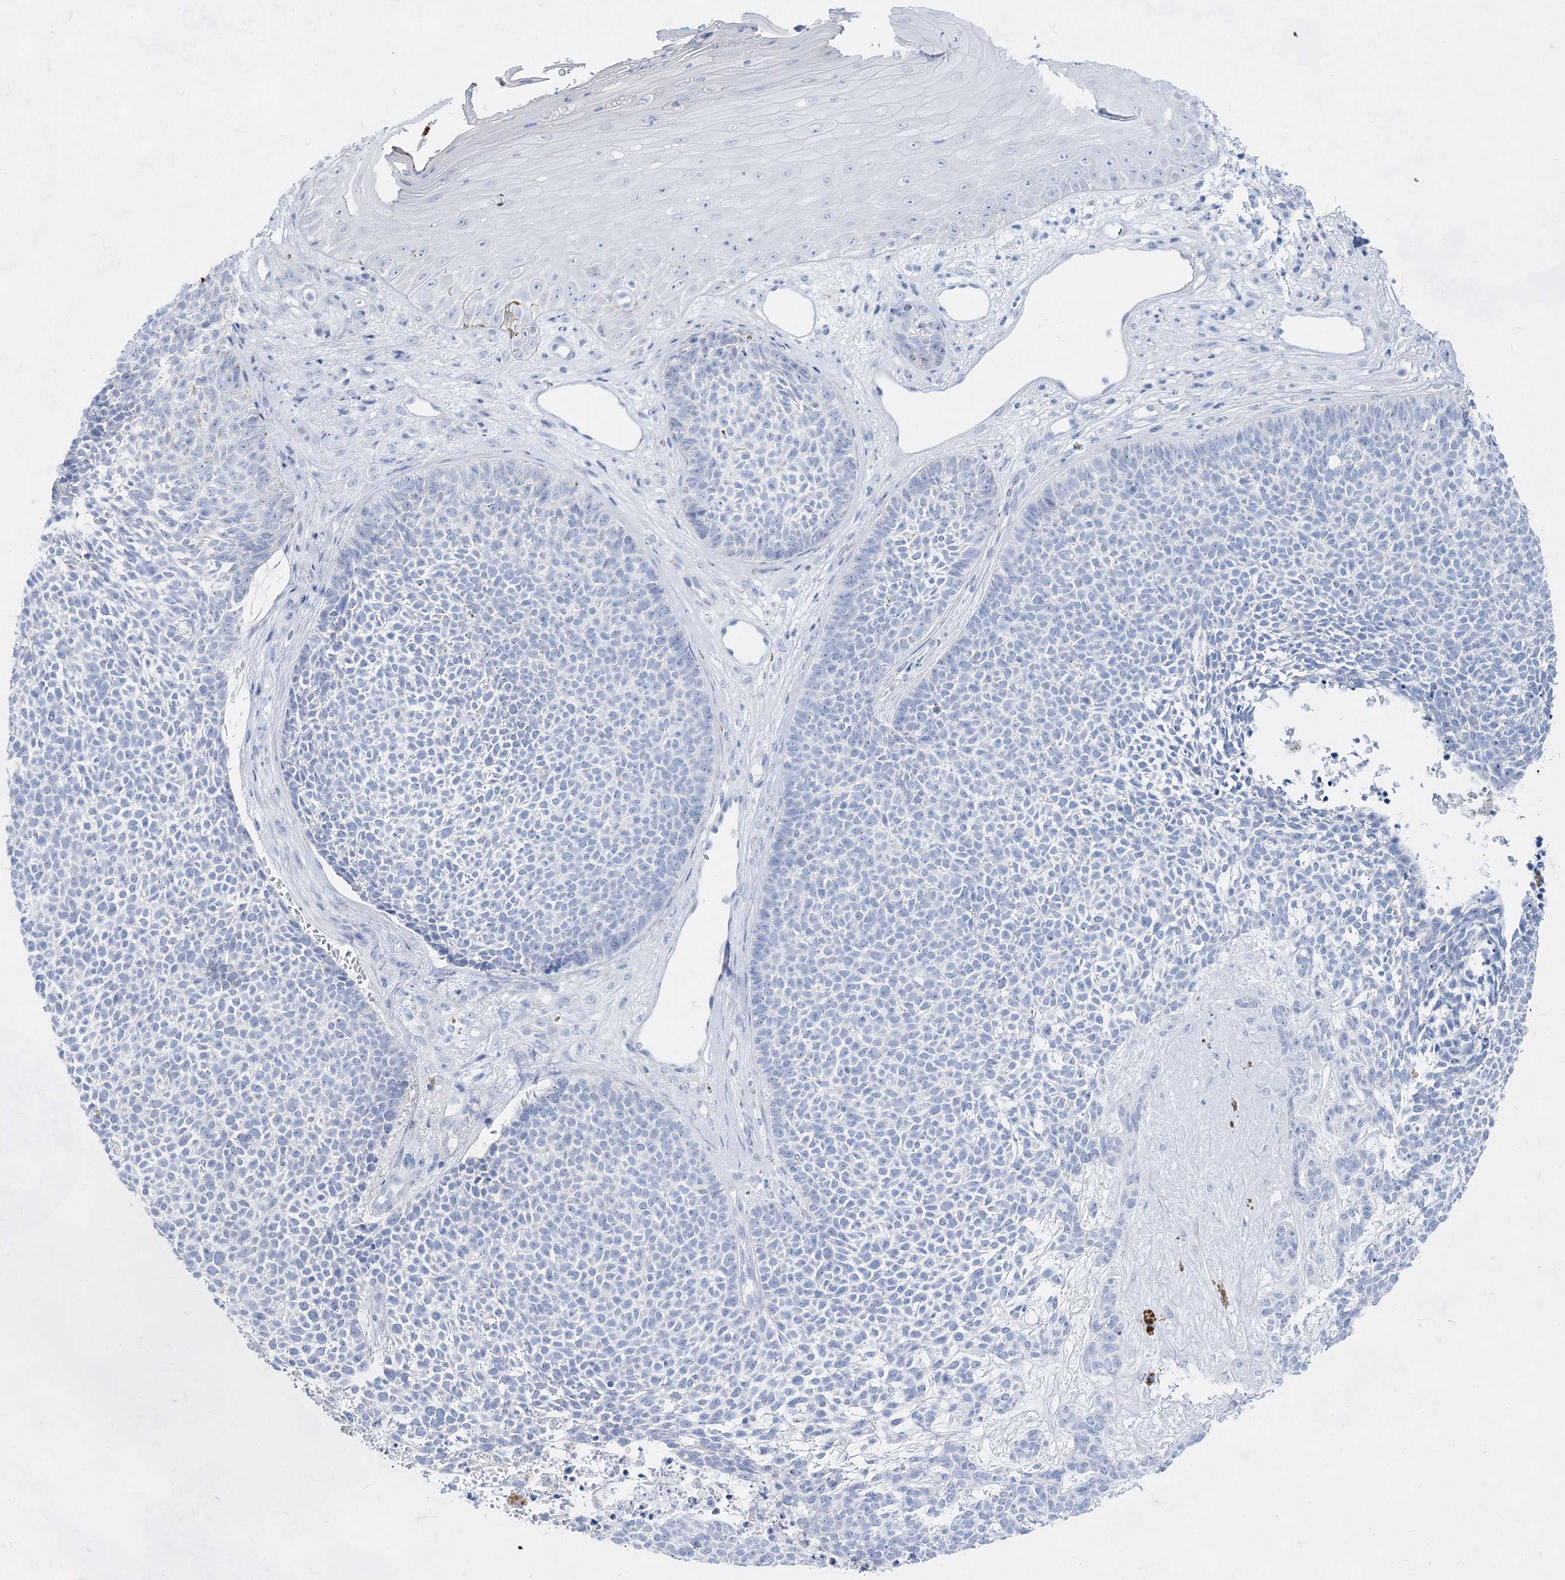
{"staining": {"intensity": "negative", "quantity": "none", "location": "none"}, "tissue": "skin cancer", "cell_type": "Tumor cells", "image_type": "cancer", "snomed": [{"axis": "morphology", "description": "Basal cell carcinoma"}, {"axis": "topography", "description": "Skin"}], "caption": "This is a image of IHC staining of basal cell carcinoma (skin), which shows no expression in tumor cells. (Stains: DAB immunohistochemistry (IHC) with hematoxylin counter stain, Microscopy: brightfield microscopy at high magnification).", "gene": "ACRV1", "patient": {"sex": "female", "age": 84}}